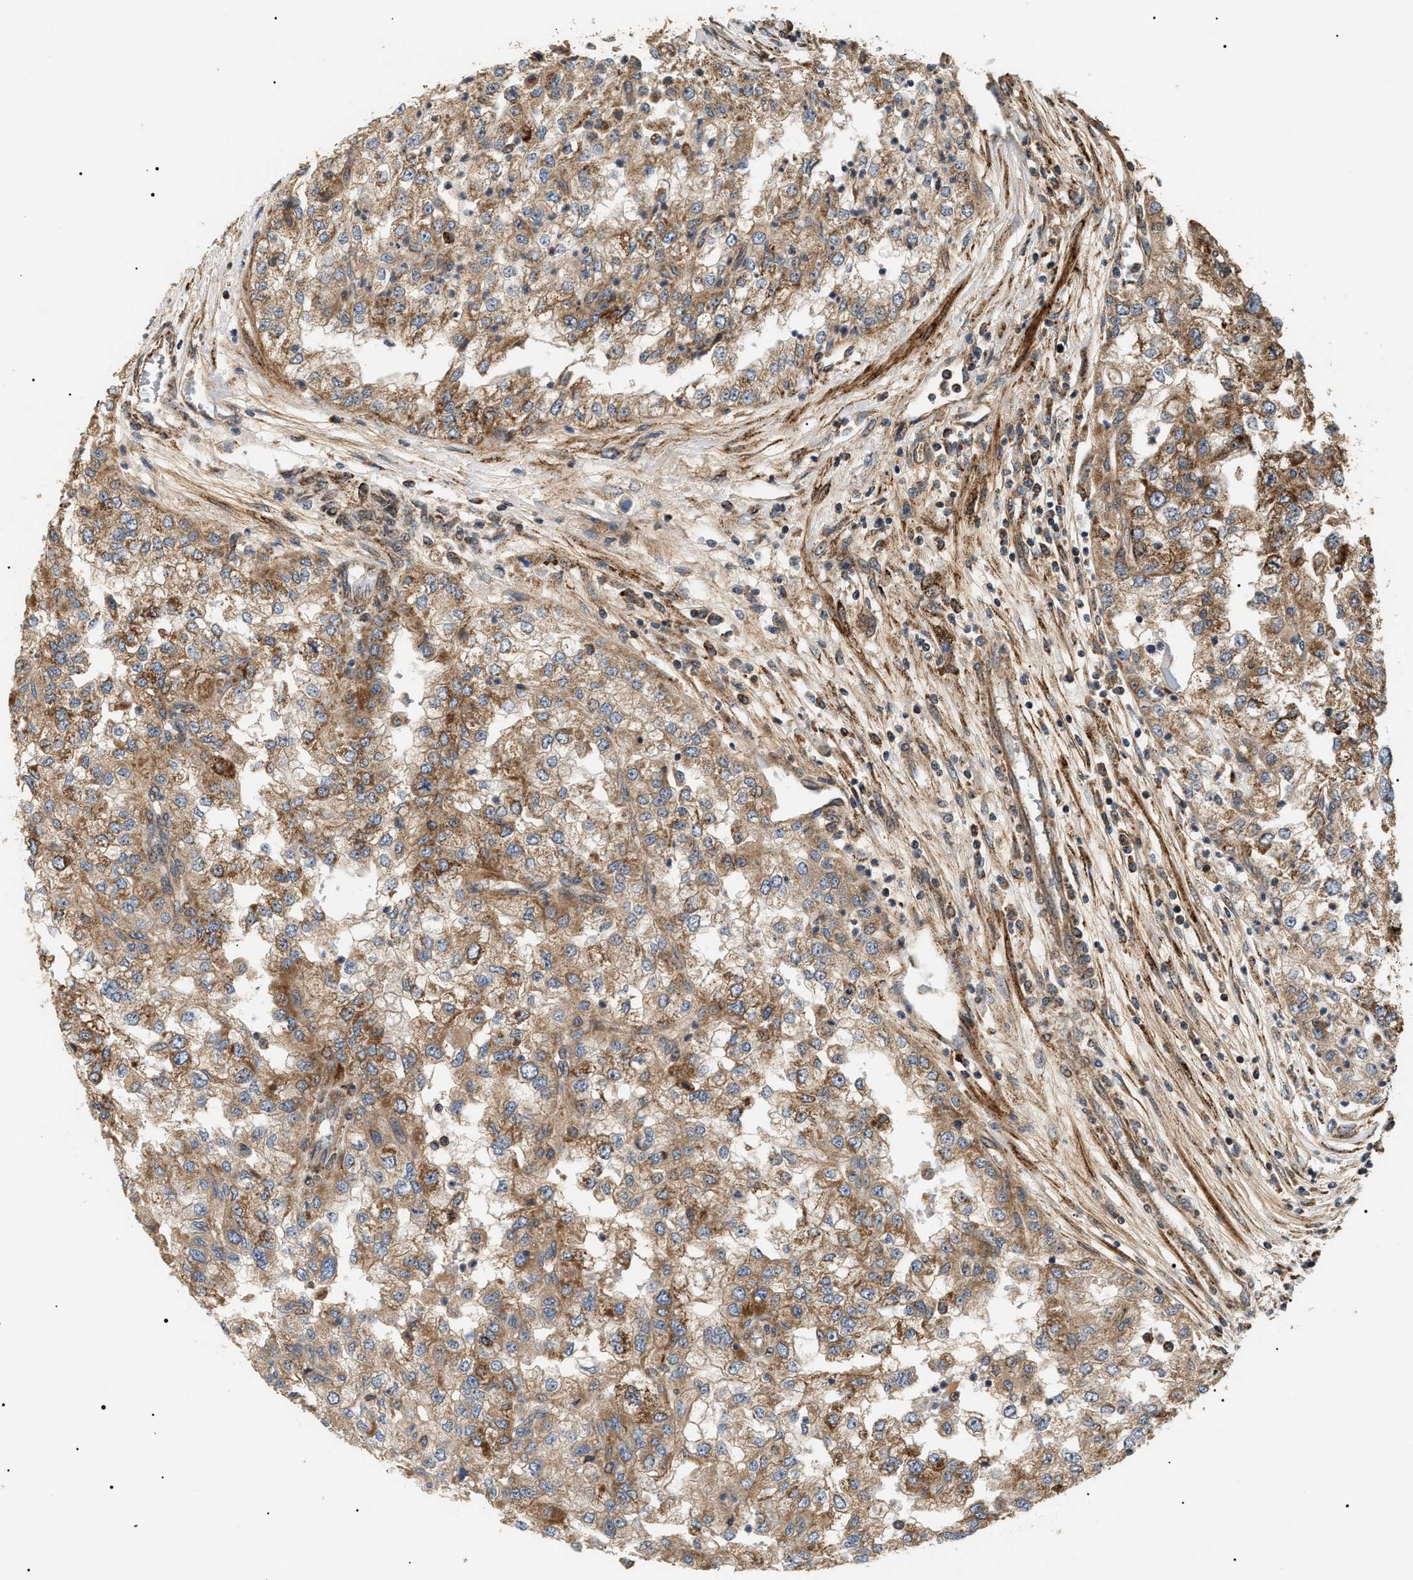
{"staining": {"intensity": "moderate", "quantity": ">75%", "location": "cytoplasmic/membranous"}, "tissue": "renal cancer", "cell_type": "Tumor cells", "image_type": "cancer", "snomed": [{"axis": "morphology", "description": "Adenocarcinoma, NOS"}, {"axis": "topography", "description": "Kidney"}], "caption": "An immunohistochemistry micrograph of neoplastic tissue is shown. Protein staining in brown labels moderate cytoplasmic/membranous positivity in renal cancer within tumor cells.", "gene": "ZBTB26", "patient": {"sex": "female", "age": 54}}